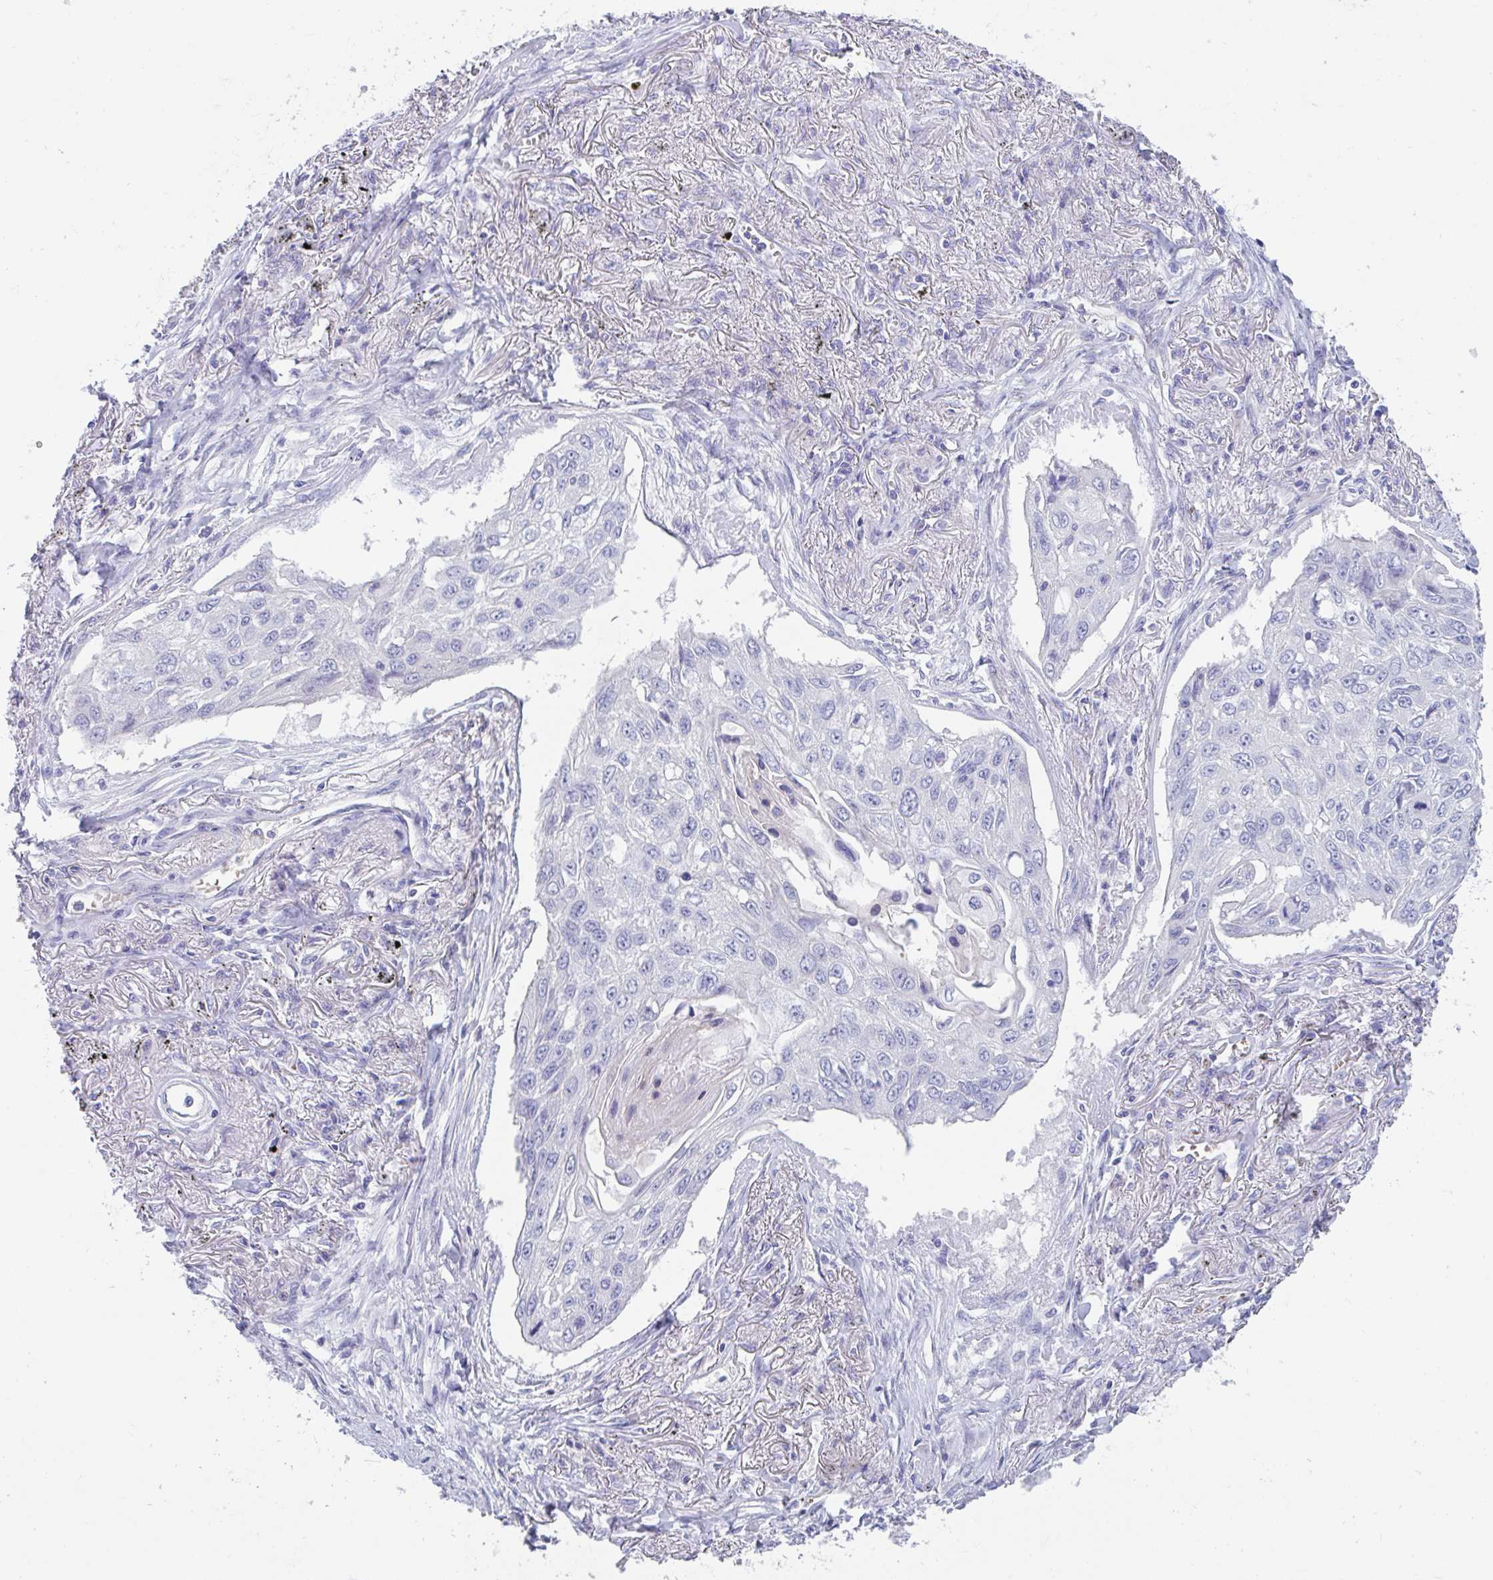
{"staining": {"intensity": "negative", "quantity": "none", "location": "none"}, "tissue": "lung cancer", "cell_type": "Tumor cells", "image_type": "cancer", "snomed": [{"axis": "morphology", "description": "Squamous cell carcinoma, NOS"}, {"axis": "topography", "description": "Lung"}], "caption": "Immunohistochemical staining of squamous cell carcinoma (lung) displays no significant staining in tumor cells. The staining was performed using DAB to visualize the protein expression in brown, while the nuclei were stained in blue with hematoxylin (Magnification: 20x).", "gene": "TTC30B", "patient": {"sex": "male", "age": 75}}